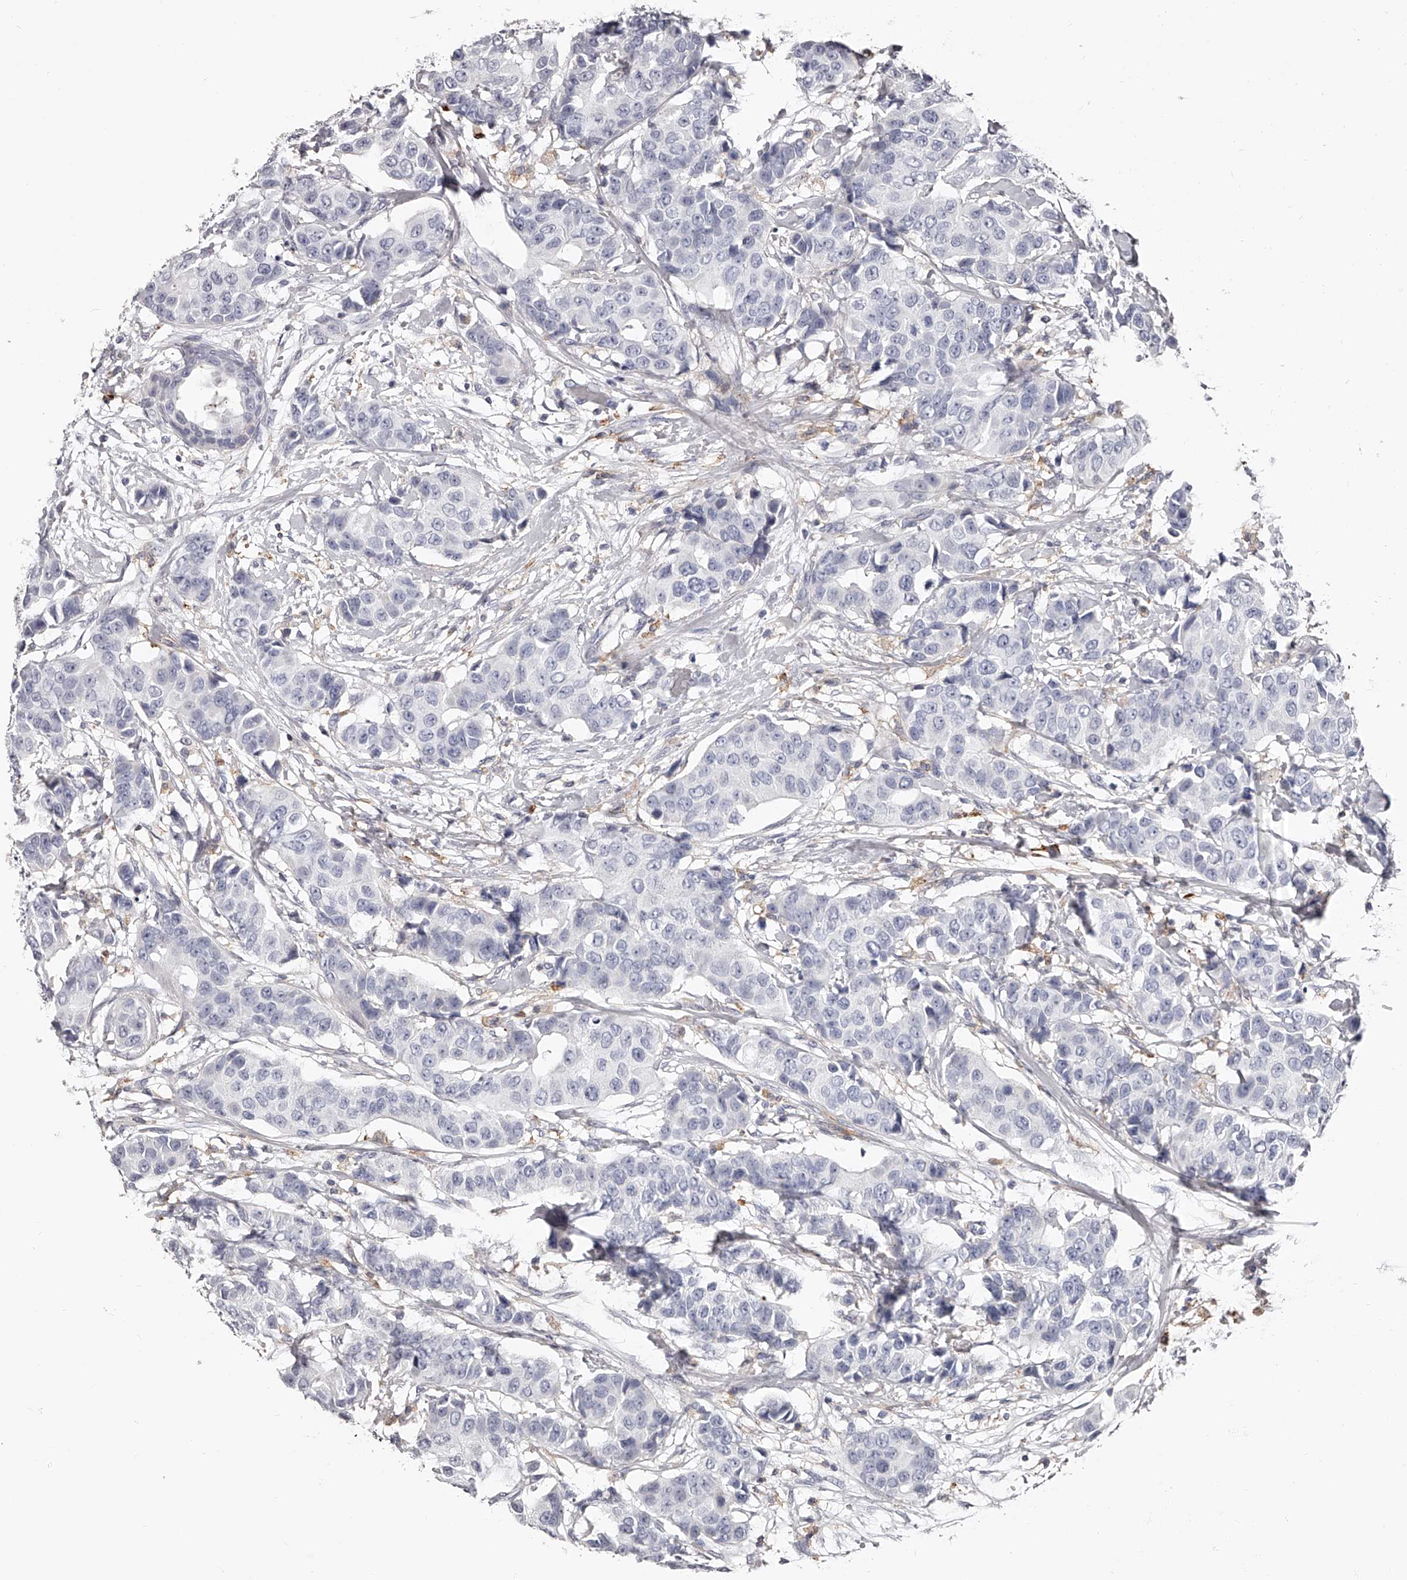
{"staining": {"intensity": "negative", "quantity": "none", "location": "none"}, "tissue": "breast cancer", "cell_type": "Tumor cells", "image_type": "cancer", "snomed": [{"axis": "morphology", "description": "Normal tissue, NOS"}, {"axis": "morphology", "description": "Duct carcinoma"}, {"axis": "topography", "description": "Breast"}], "caption": "Human breast invasive ductal carcinoma stained for a protein using immunohistochemistry (IHC) displays no expression in tumor cells.", "gene": "PACSIN1", "patient": {"sex": "female", "age": 39}}